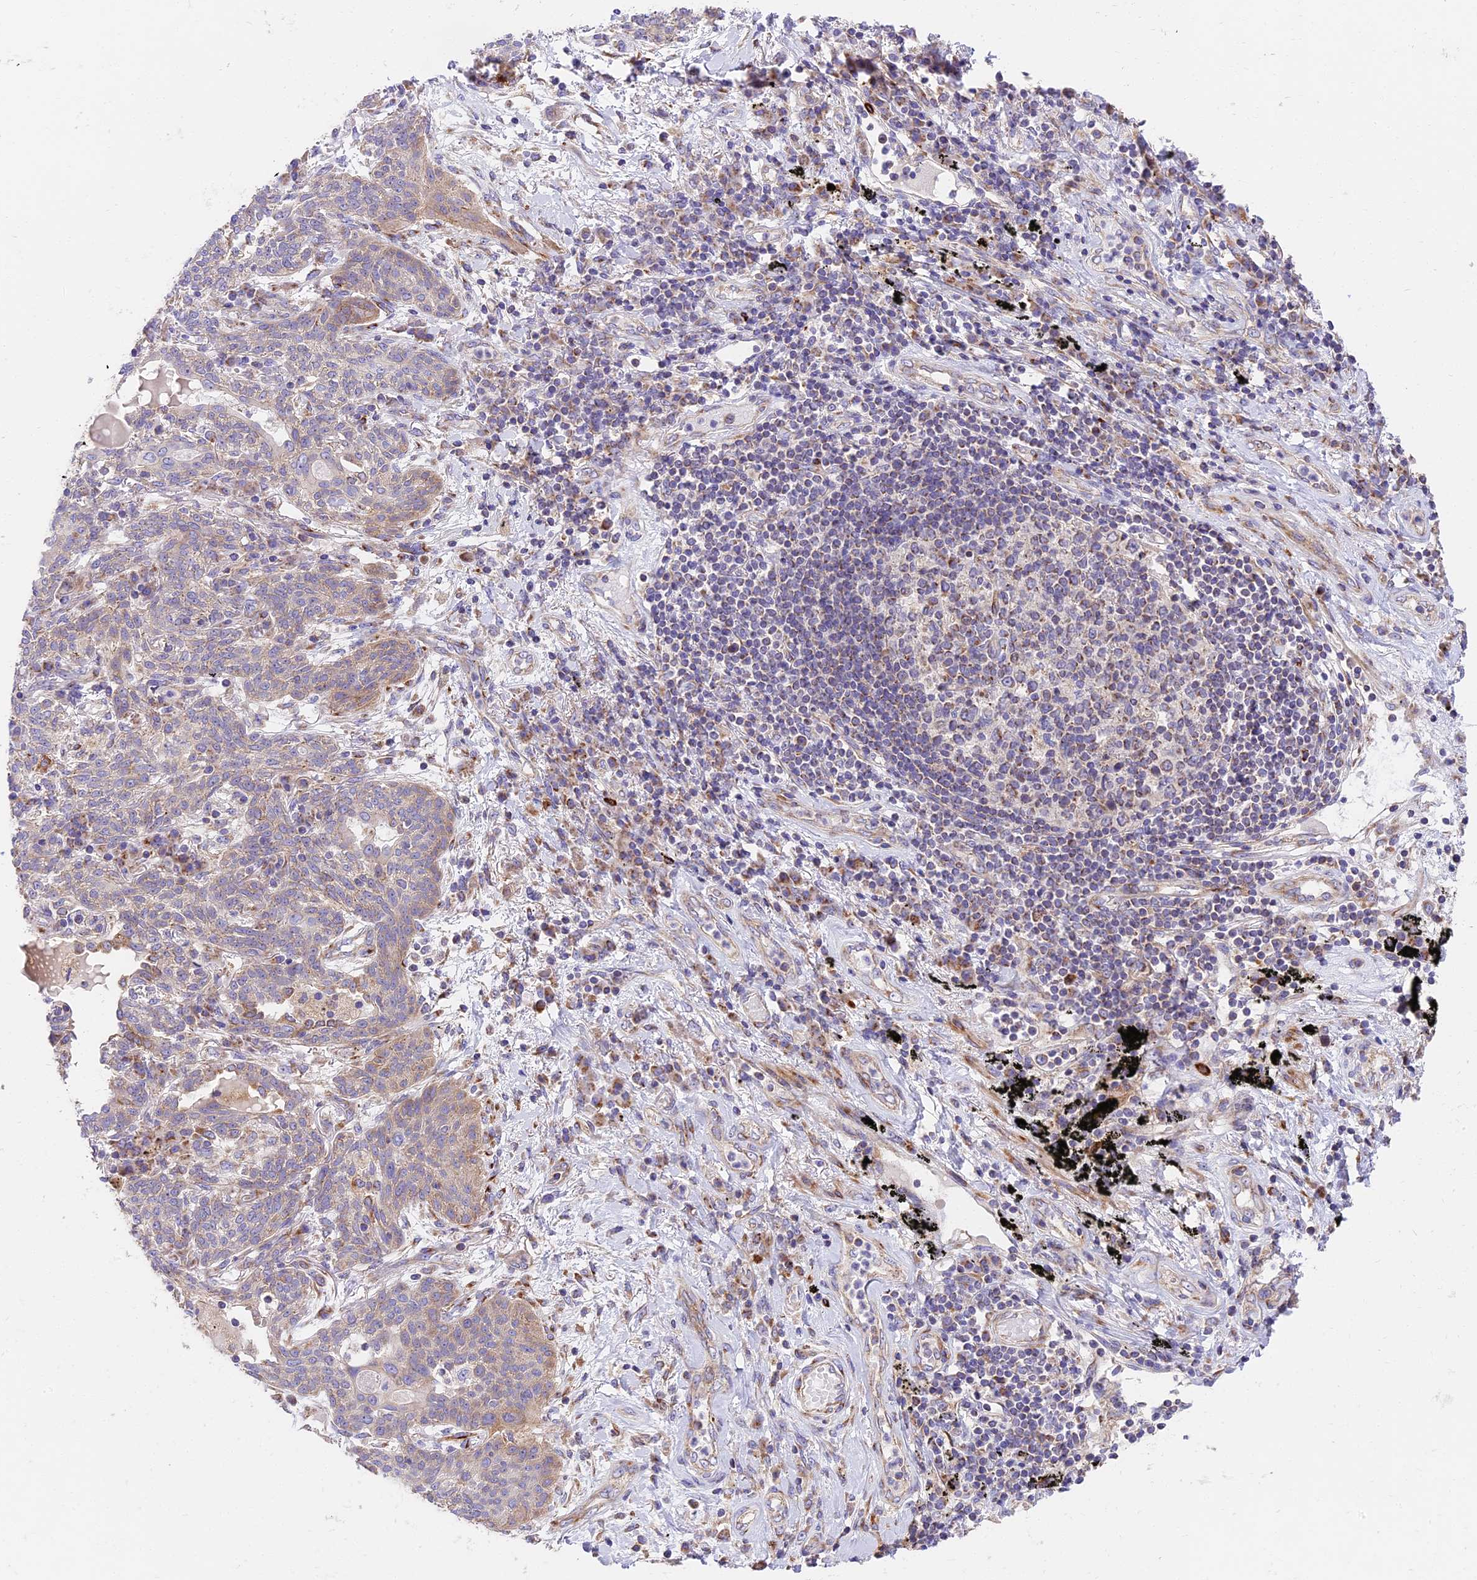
{"staining": {"intensity": "weak", "quantity": "25%-75%", "location": "cytoplasmic/membranous"}, "tissue": "lung cancer", "cell_type": "Tumor cells", "image_type": "cancer", "snomed": [{"axis": "morphology", "description": "Squamous cell carcinoma, NOS"}, {"axis": "topography", "description": "Lung"}], "caption": "Lung cancer (squamous cell carcinoma) stained with a protein marker exhibits weak staining in tumor cells.", "gene": "MRAS", "patient": {"sex": "female", "age": 70}}